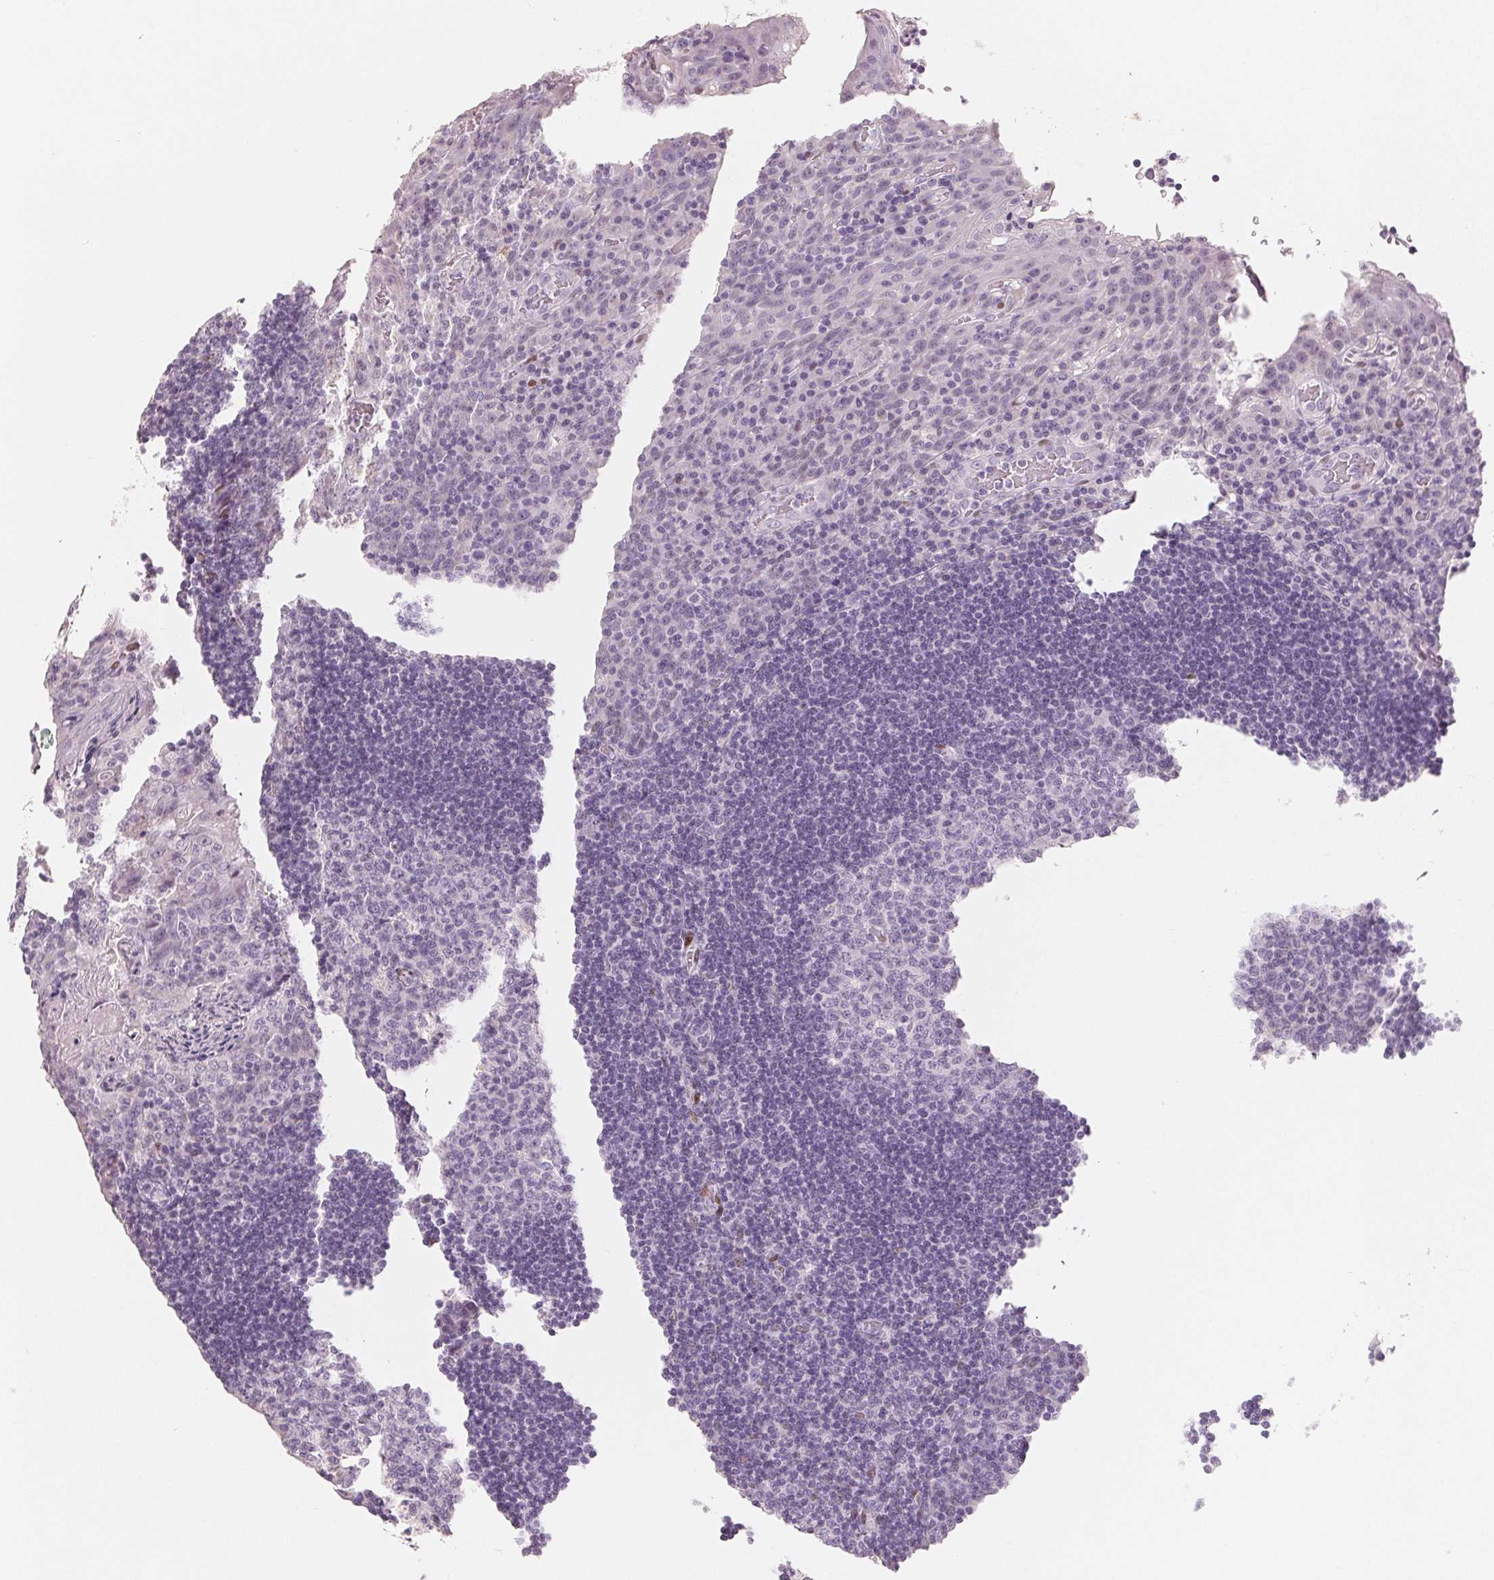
{"staining": {"intensity": "negative", "quantity": "none", "location": "none"}, "tissue": "tonsil", "cell_type": "Germinal center cells", "image_type": "normal", "snomed": [{"axis": "morphology", "description": "Normal tissue, NOS"}, {"axis": "topography", "description": "Tonsil"}], "caption": "DAB (3,3'-diaminobenzidine) immunohistochemical staining of normal tonsil displays no significant positivity in germinal center cells.", "gene": "SMARCD3", "patient": {"sex": "male", "age": 17}}